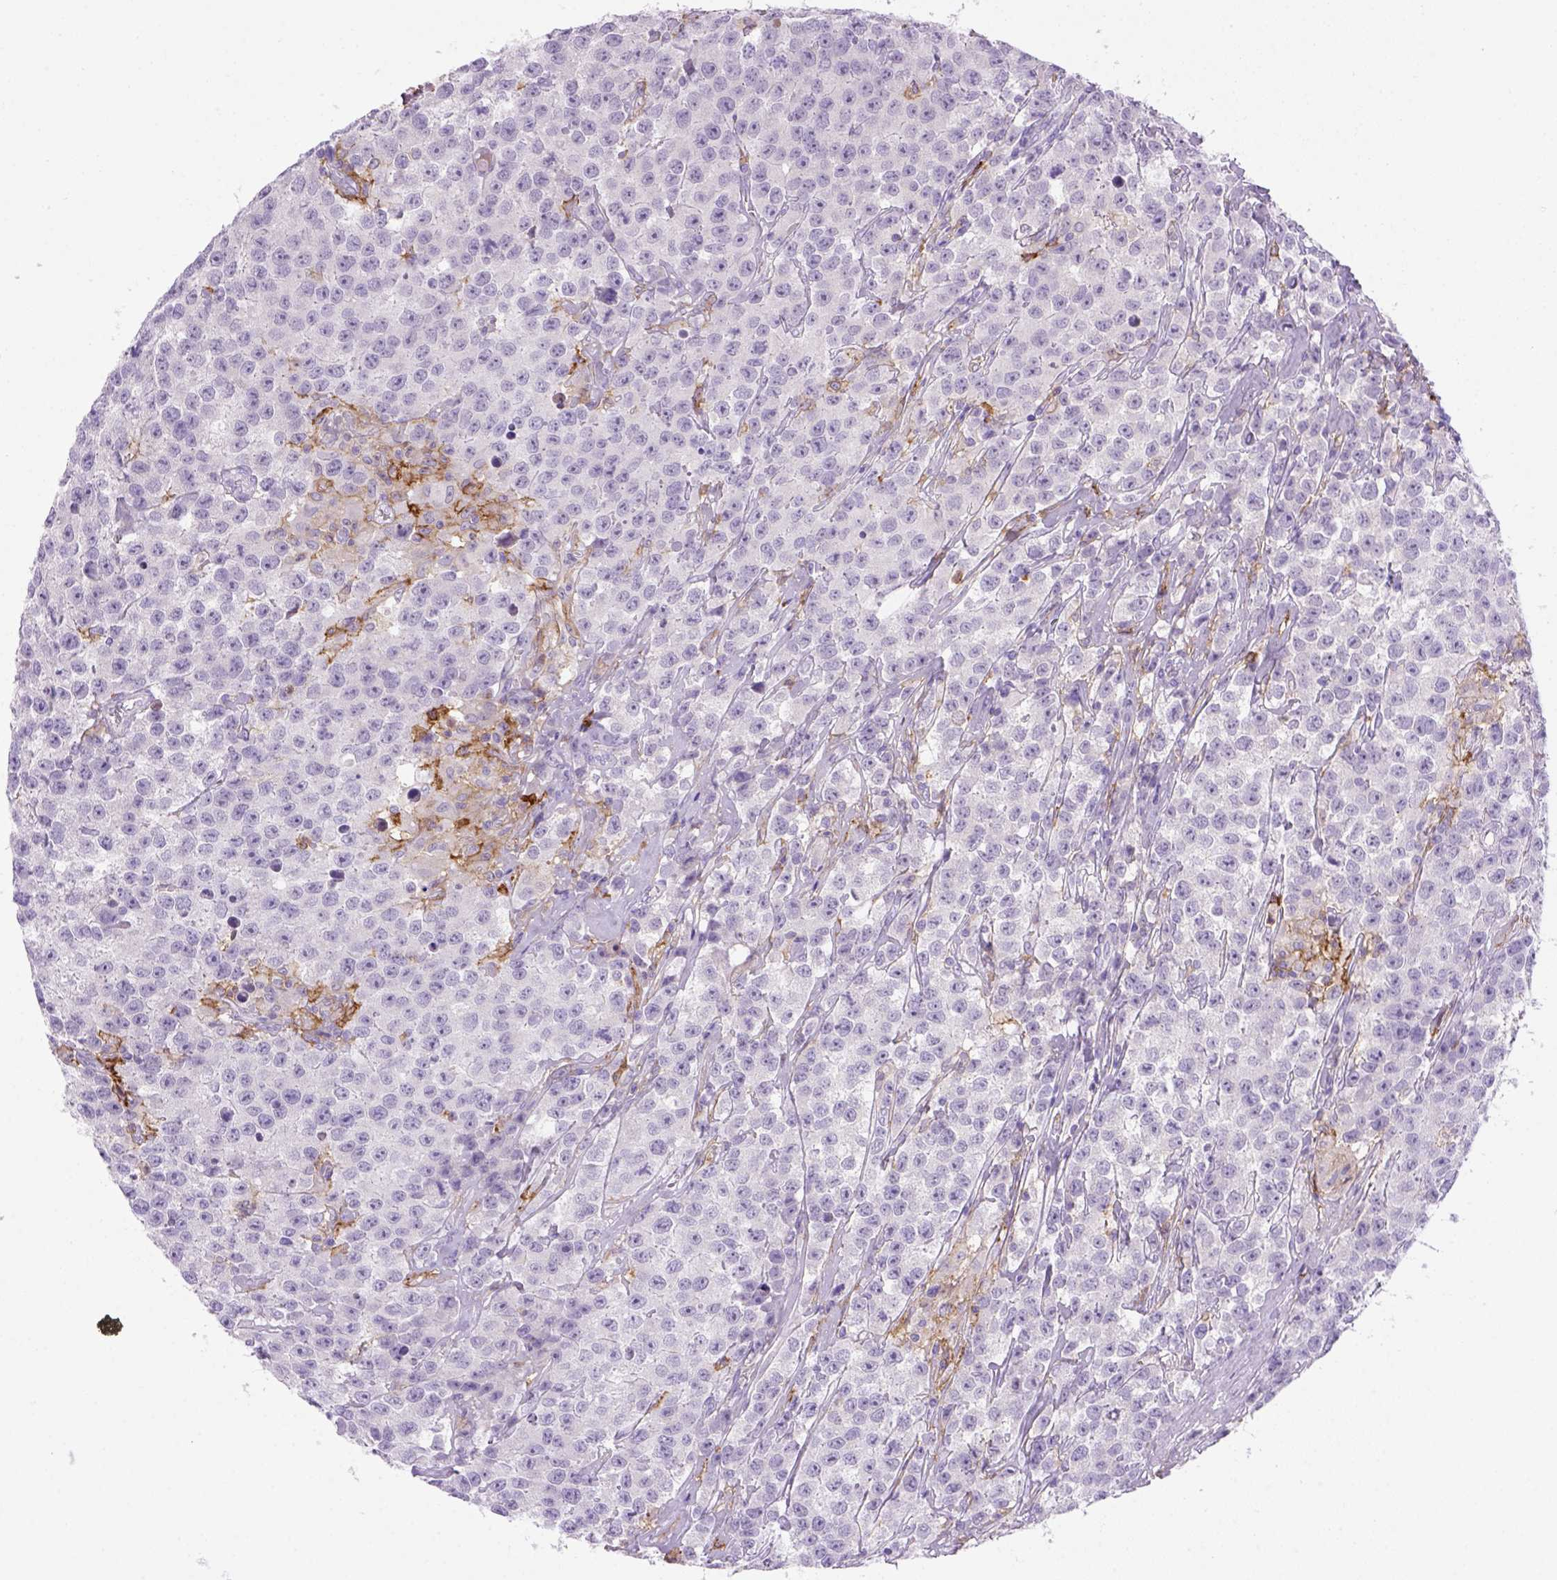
{"staining": {"intensity": "negative", "quantity": "none", "location": "none"}, "tissue": "testis cancer", "cell_type": "Tumor cells", "image_type": "cancer", "snomed": [{"axis": "morphology", "description": "Seminoma, NOS"}, {"axis": "topography", "description": "Testis"}], "caption": "IHC photomicrograph of testis seminoma stained for a protein (brown), which demonstrates no positivity in tumor cells.", "gene": "CD14", "patient": {"sex": "male", "age": 59}}